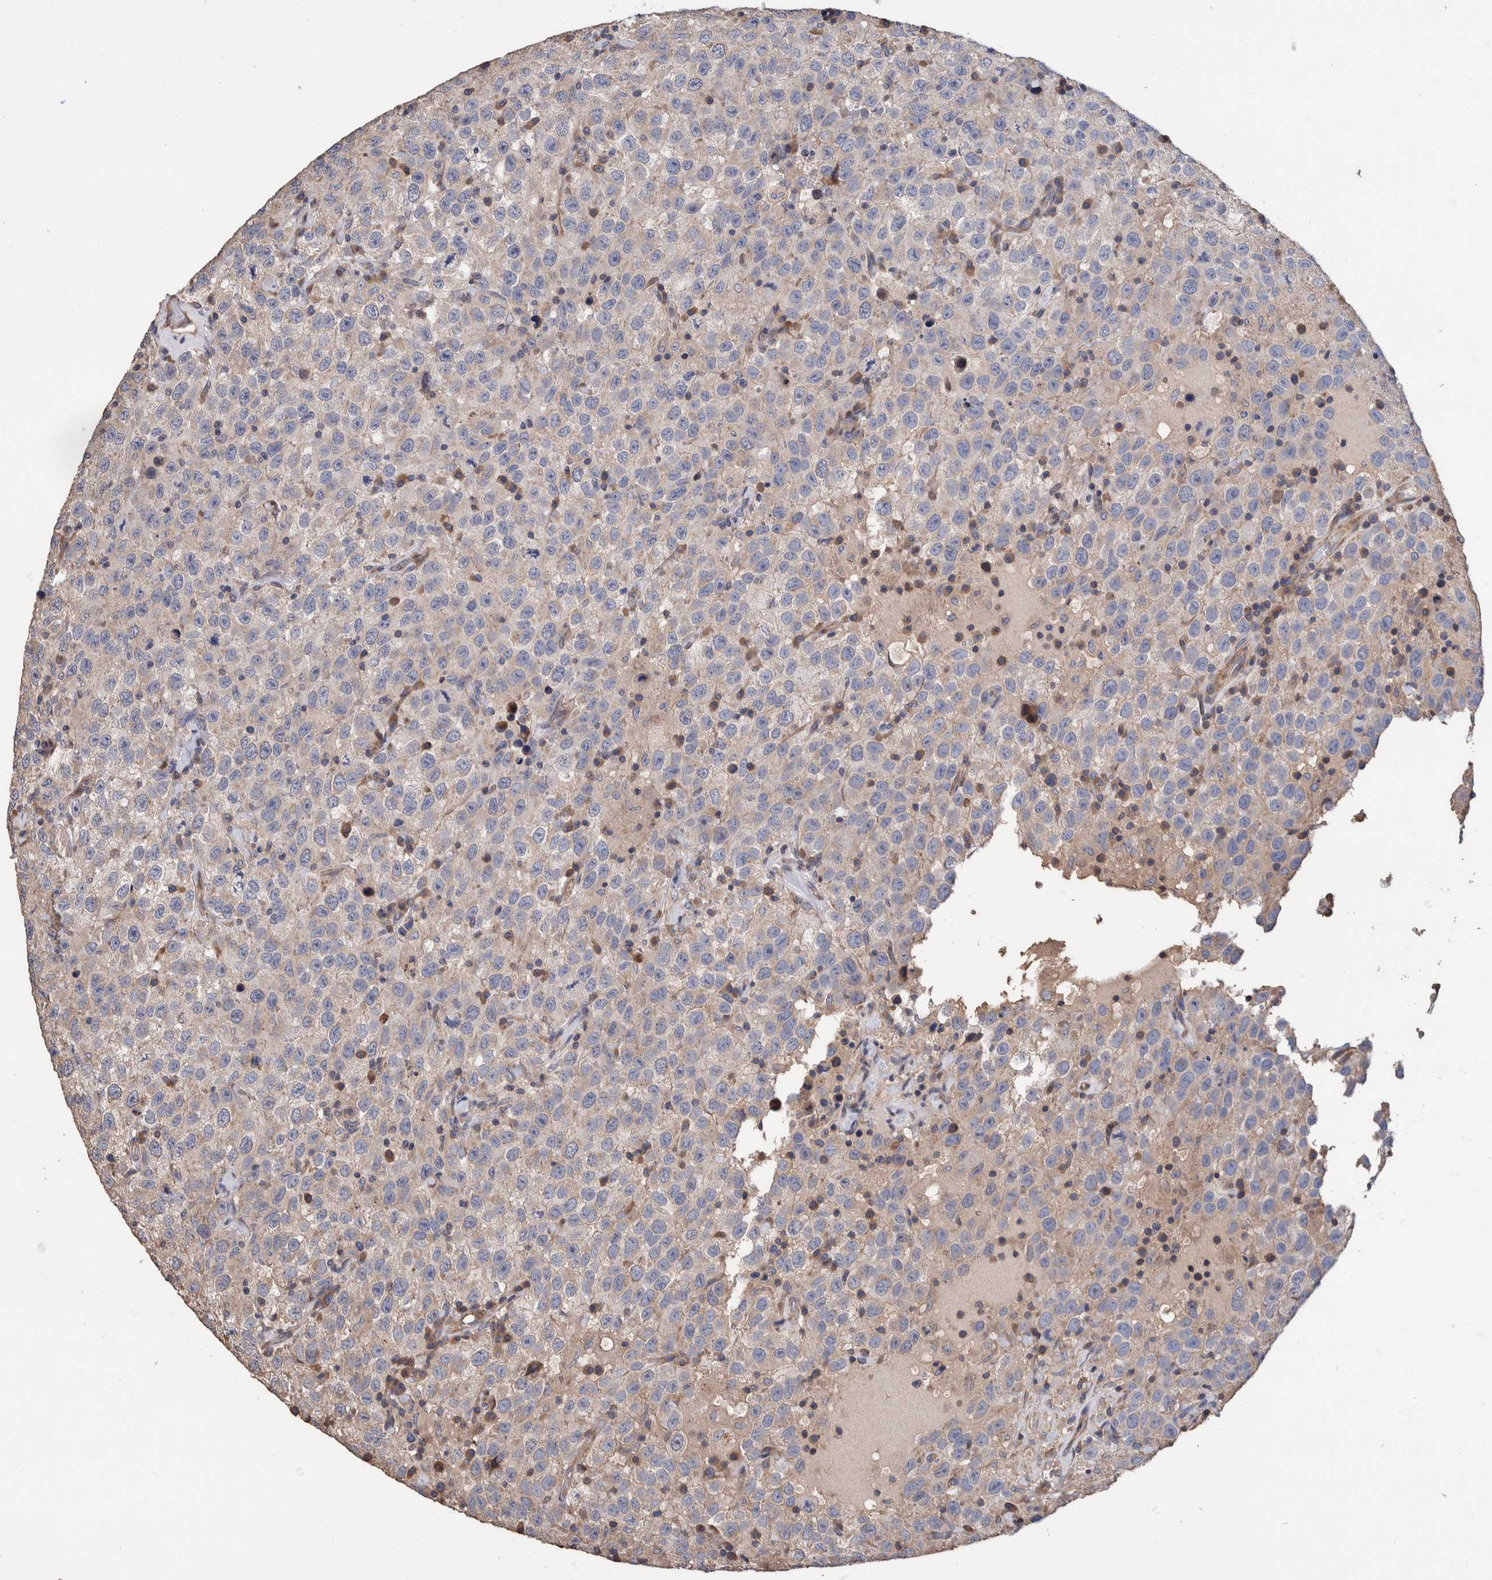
{"staining": {"intensity": "negative", "quantity": "none", "location": "none"}, "tissue": "testis cancer", "cell_type": "Tumor cells", "image_type": "cancer", "snomed": [{"axis": "morphology", "description": "Seminoma, NOS"}, {"axis": "topography", "description": "Testis"}], "caption": "Immunohistochemistry histopathology image of neoplastic tissue: human testis seminoma stained with DAB reveals no significant protein staining in tumor cells.", "gene": "SLC45A4", "patient": {"sex": "male", "age": 41}}